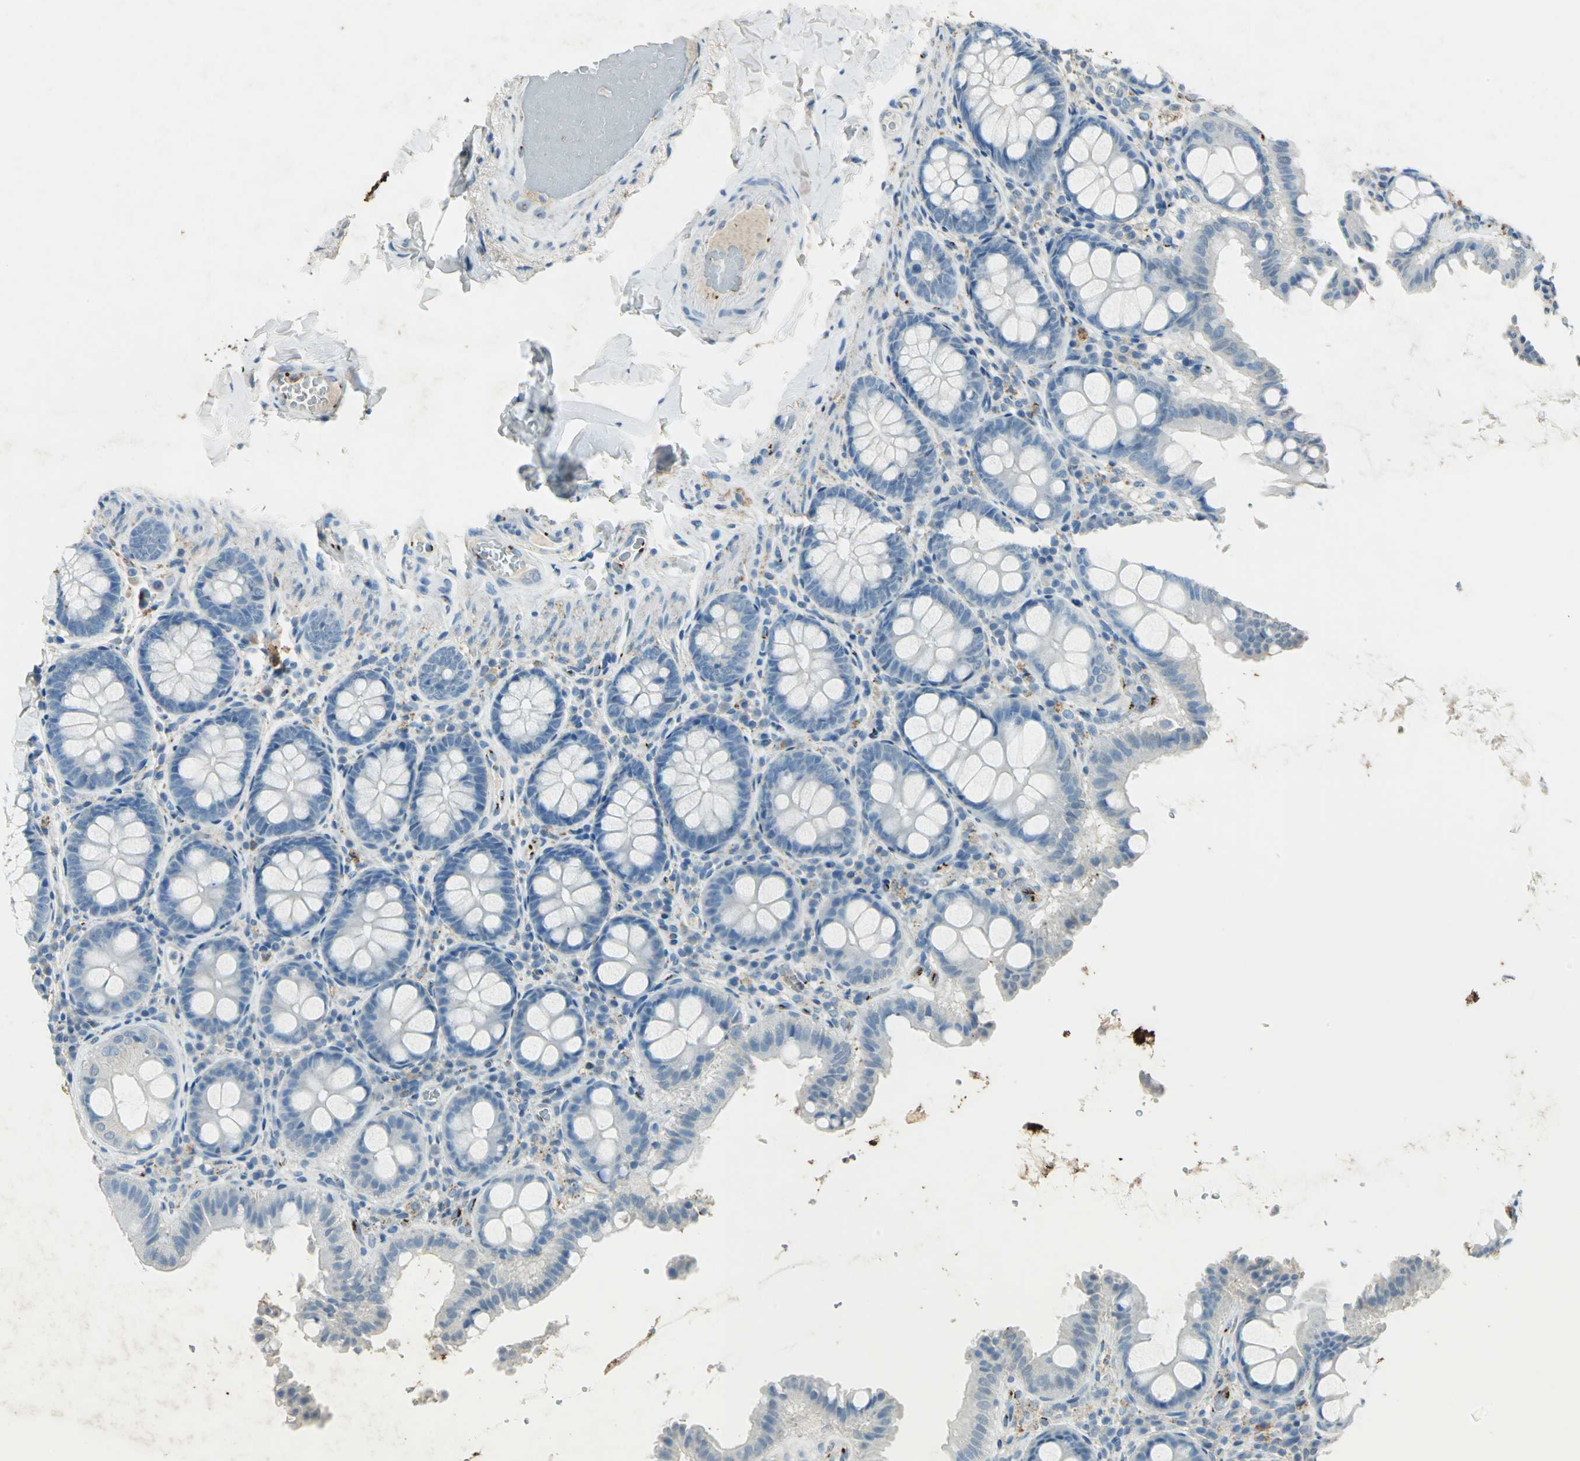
{"staining": {"intensity": "negative", "quantity": "none", "location": "none"}, "tissue": "colon", "cell_type": "Endothelial cells", "image_type": "normal", "snomed": [{"axis": "morphology", "description": "Normal tissue, NOS"}, {"axis": "topography", "description": "Colon"}], "caption": "Colon stained for a protein using IHC exhibits no expression endothelial cells.", "gene": "CAMK2B", "patient": {"sex": "female", "age": 61}}